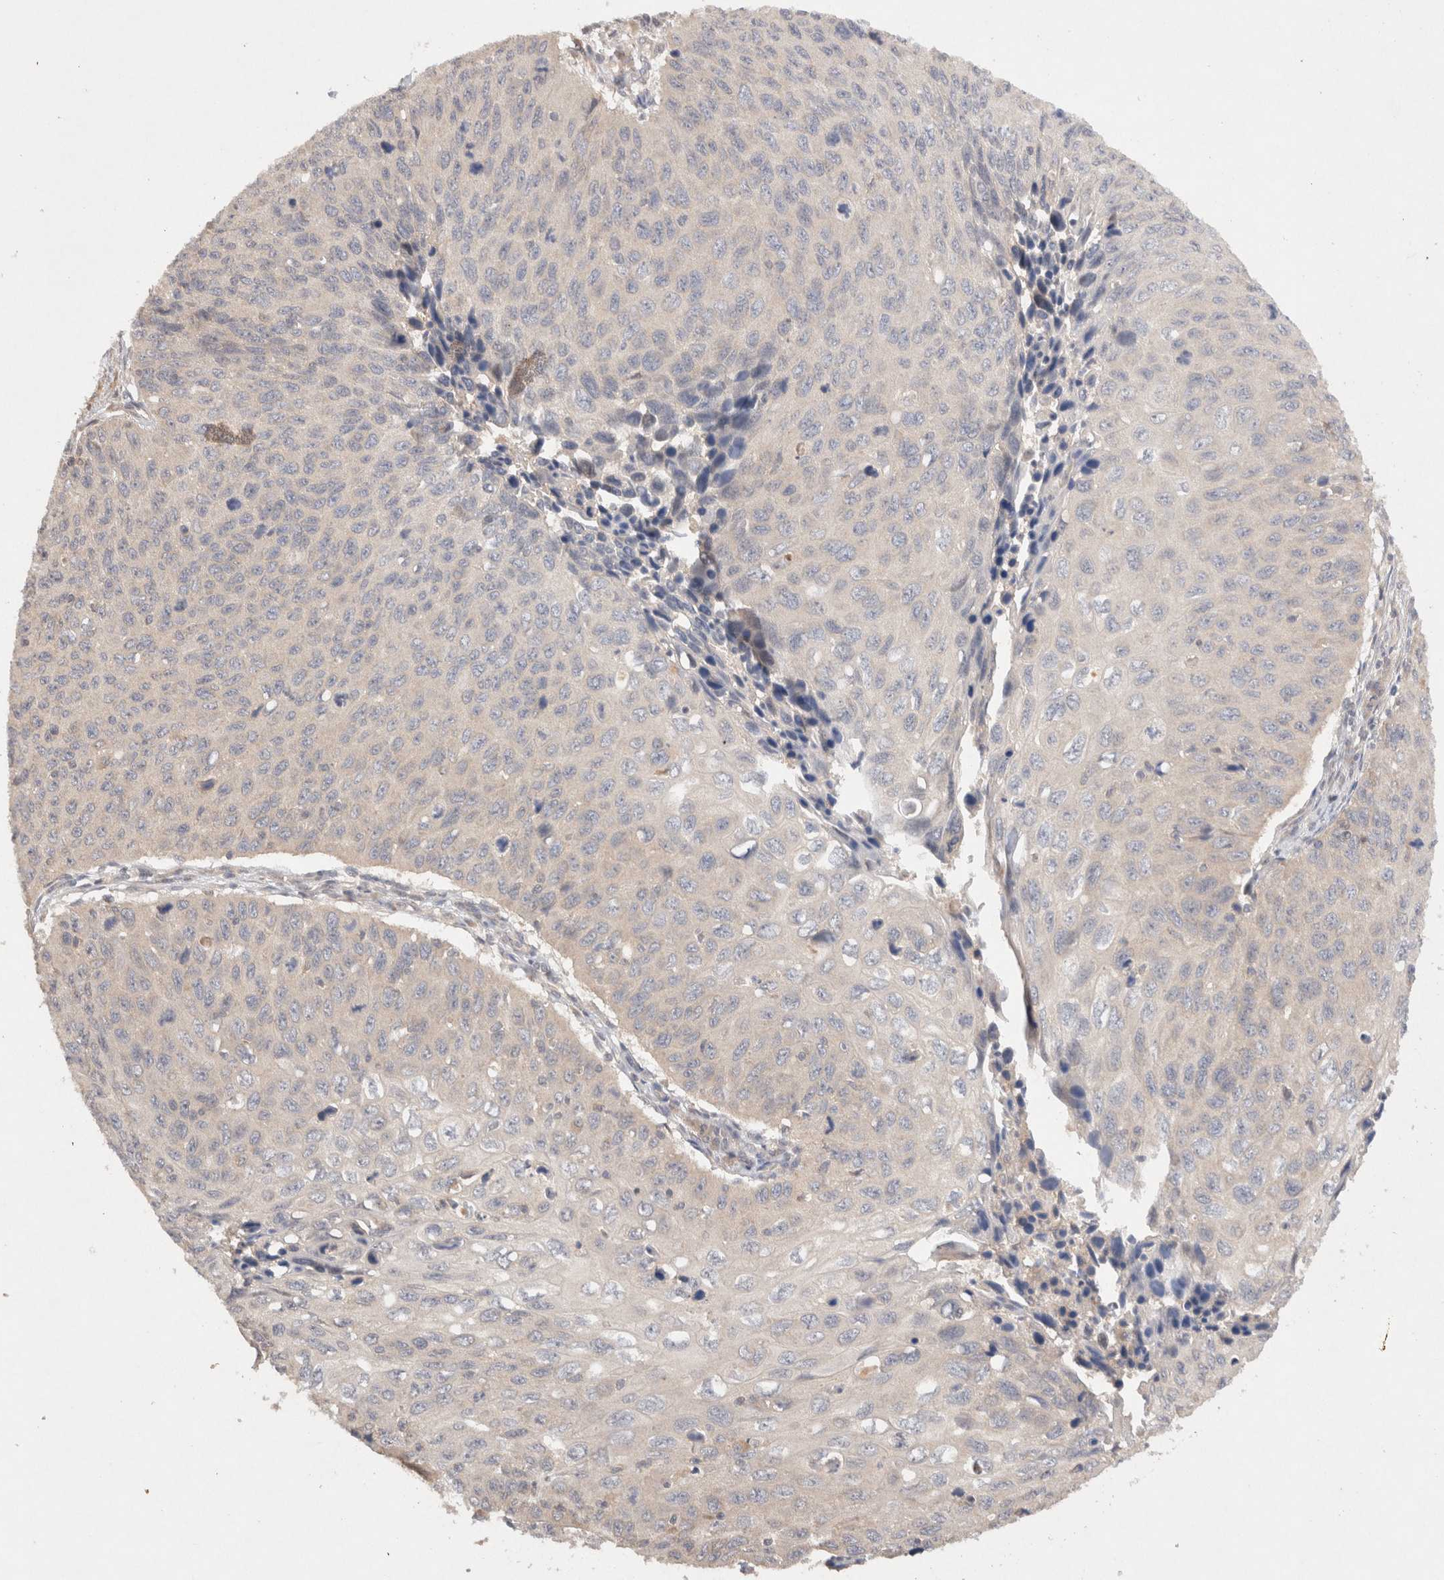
{"staining": {"intensity": "weak", "quantity": "<25%", "location": "cytoplasmic/membranous"}, "tissue": "cervical cancer", "cell_type": "Tumor cells", "image_type": "cancer", "snomed": [{"axis": "morphology", "description": "Squamous cell carcinoma, NOS"}, {"axis": "topography", "description": "Cervix"}], "caption": "Cervical squamous cell carcinoma was stained to show a protein in brown. There is no significant staining in tumor cells. (DAB IHC with hematoxylin counter stain).", "gene": "KLHL20", "patient": {"sex": "female", "age": 53}}